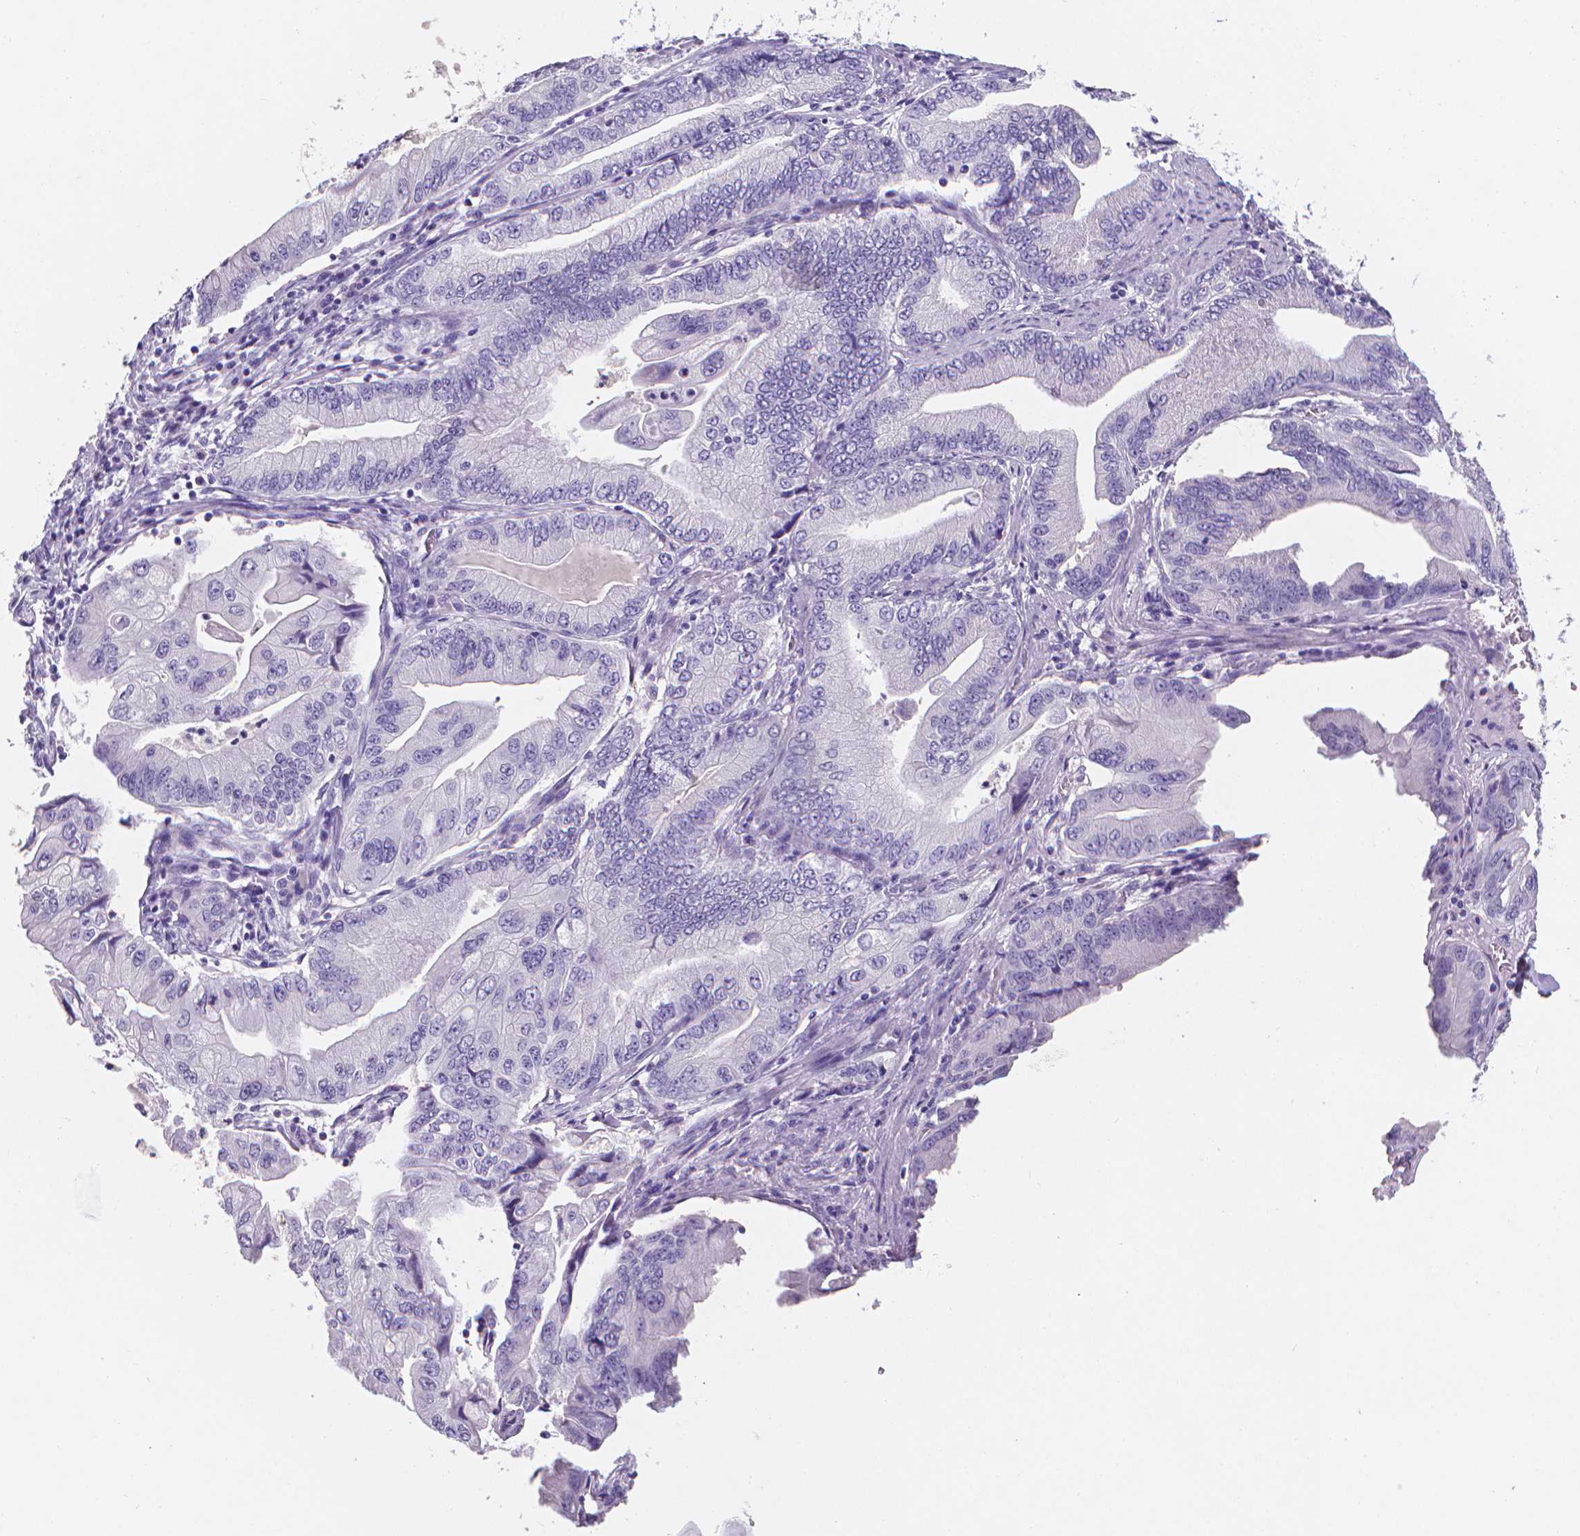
{"staining": {"intensity": "negative", "quantity": "none", "location": "none"}, "tissue": "stomach cancer", "cell_type": "Tumor cells", "image_type": "cancer", "snomed": [{"axis": "morphology", "description": "Adenocarcinoma, NOS"}, {"axis": "topography", "description": "Pancreas"}, {"axis": "topography", "description": "Stomach, upper"}], "caption": "Human stomach cancer (adenocarcinoma) stained for a protein using immunohistochemistry (IHC) reveals no expression in tumor cells.", "gene": "XPNPEP2", "patient": {"sex": "male", "age": 77}}